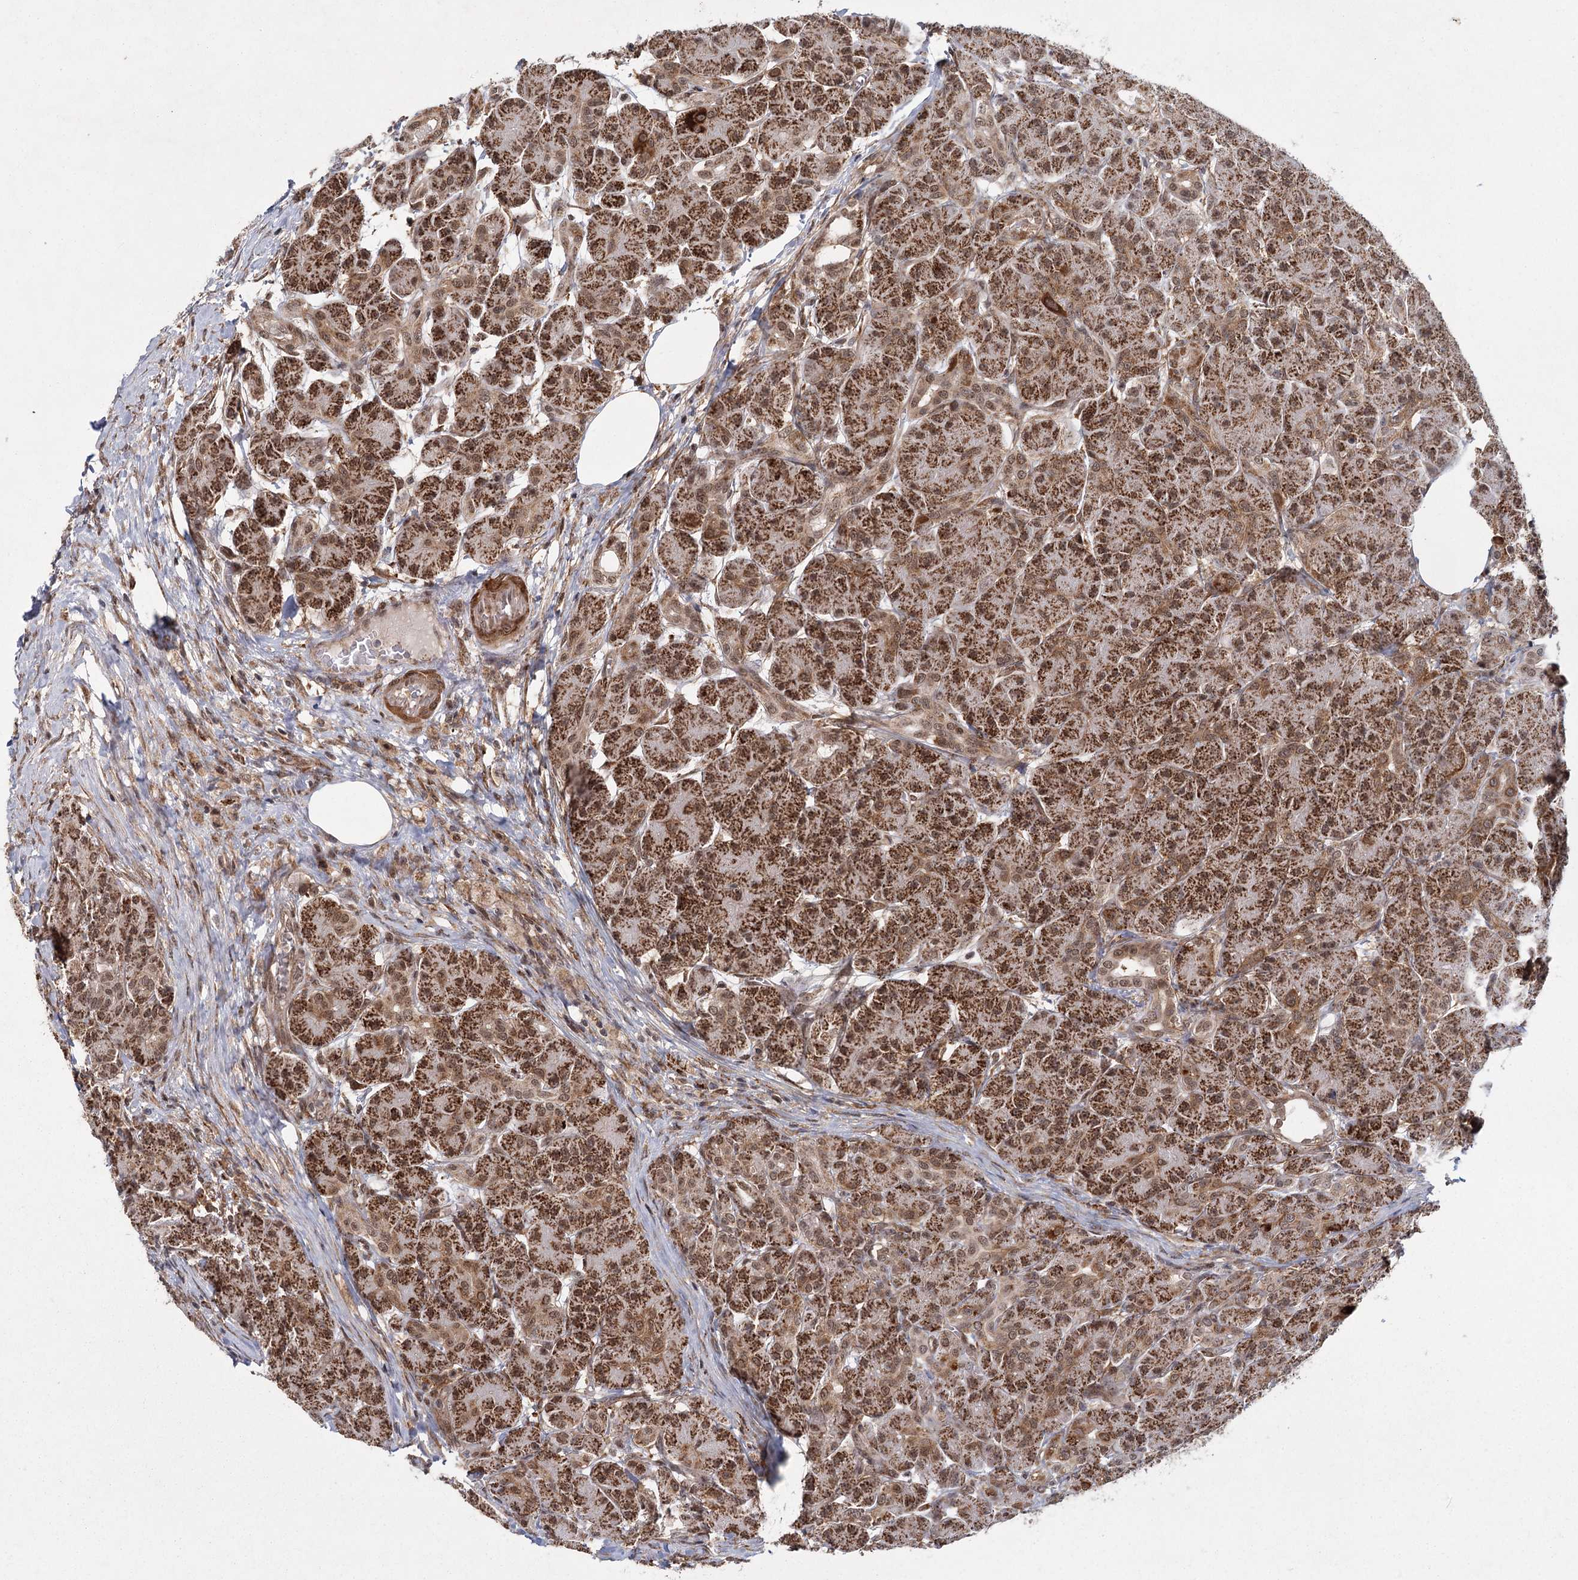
{"staining": {"intensity": "strong", "quantity": ">75%", "location": "cytoplasmic/membranous"}, "tissue": "pancreas", "cell_type": "Exocrine glandular cells", "image_type": "normal", "snomed": [{"axis": "morphology", "description": "Normal tissue, NOS"}, {"axis": "topography", "description": "Pancreas"}], "caption": "Protein expression analysis of normal human pancreas reveals strong cytoplasmic/membranous positivity in approximately >75% of exocrine glandular cells.", "gene": "ZCCHC24", "patient": {"sex": "male", "age": 63}}